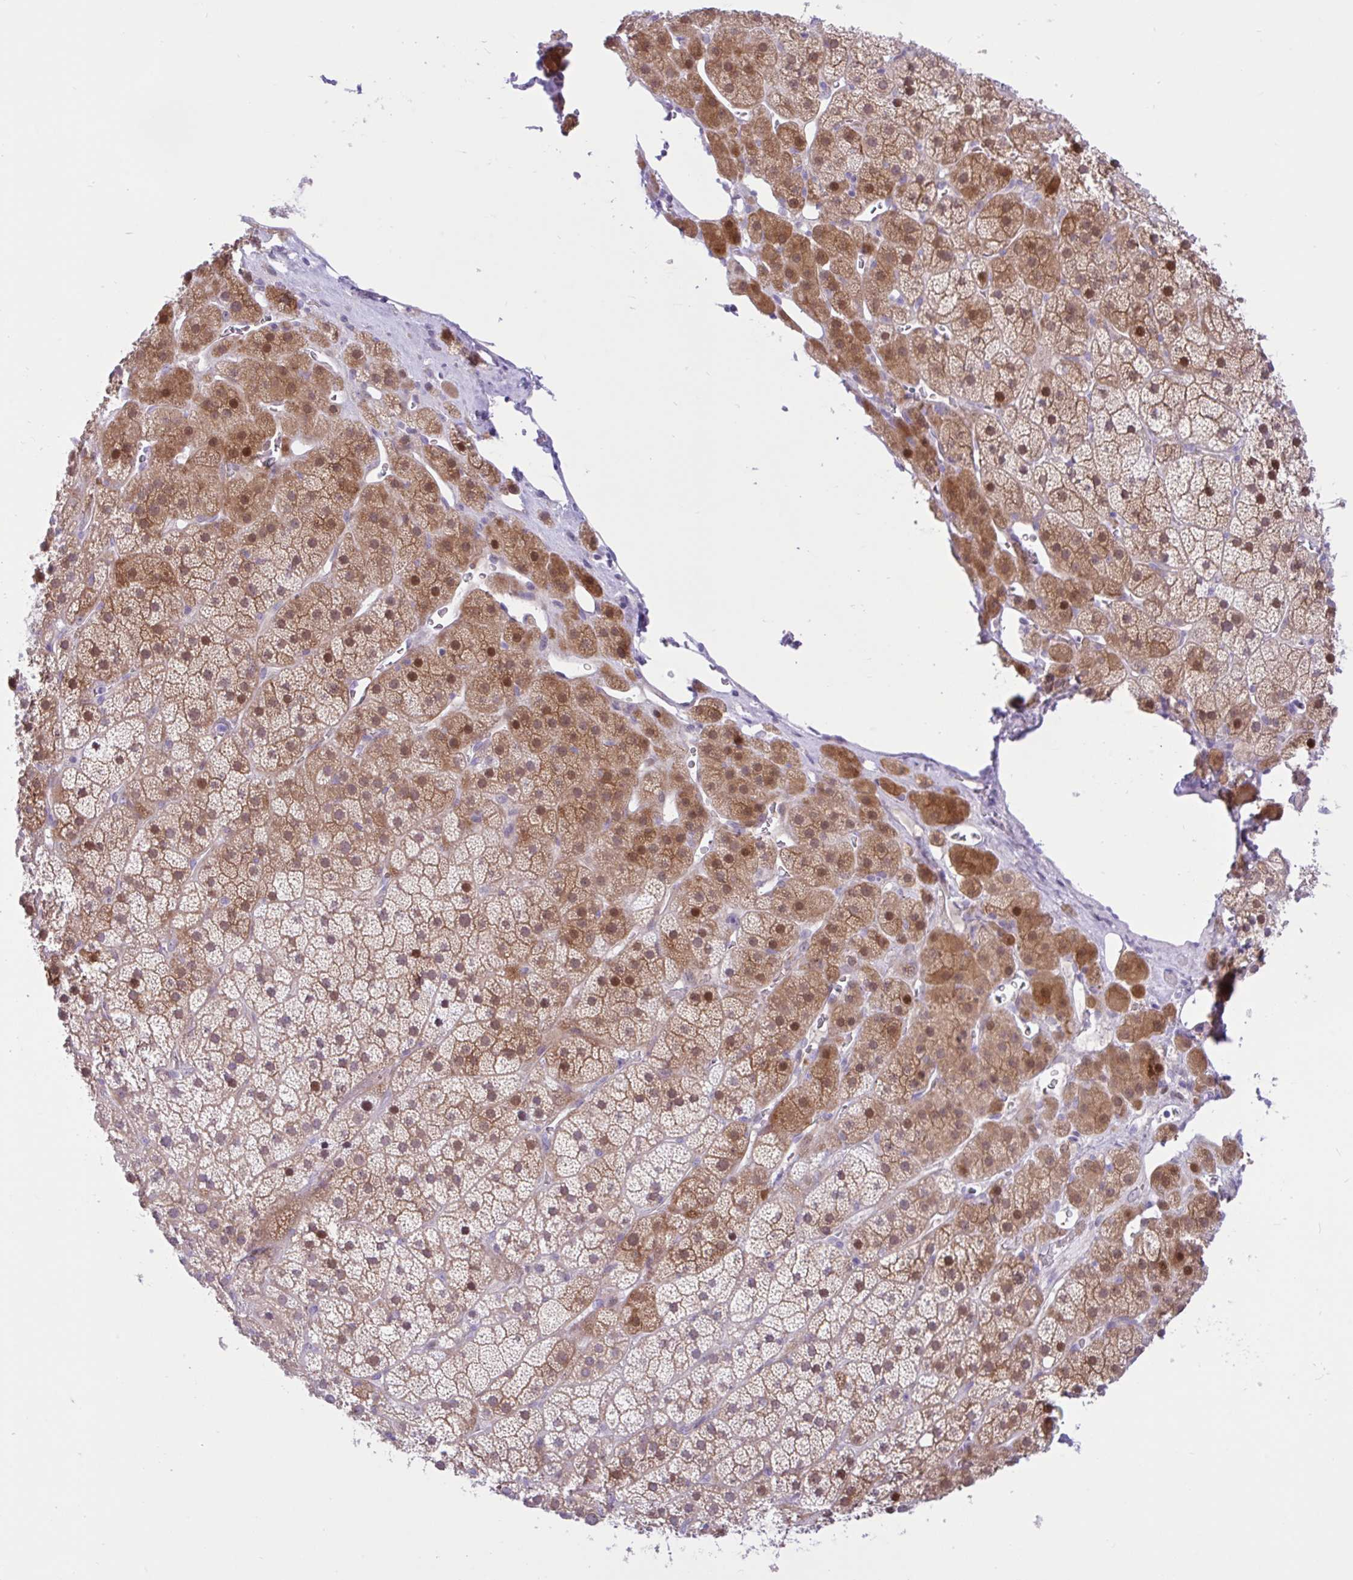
{"staining": {"intensity": "moderate", "quantity": "25%-75%", "location": "cytoplasmic/membranous,nuclear"}, "tissue": "adrenal gland", "cell_type": "Glandular cells", "image_type": "normal", "snomed": [{"axis": "morphology", "description": "Normal tissue, NOS"}, {"axis": "topography", "description": "Adrenal gland"}], "caption": "Immunohistochemistry of unremarkable human adrenal gland demonstrates medium levels of moderate cytoplasmic/membranous,nuclear positivity in about 25%-75% of glandular cells.", "gene": "ZNF101", "patient": {"sex": "male", "age": 57}}